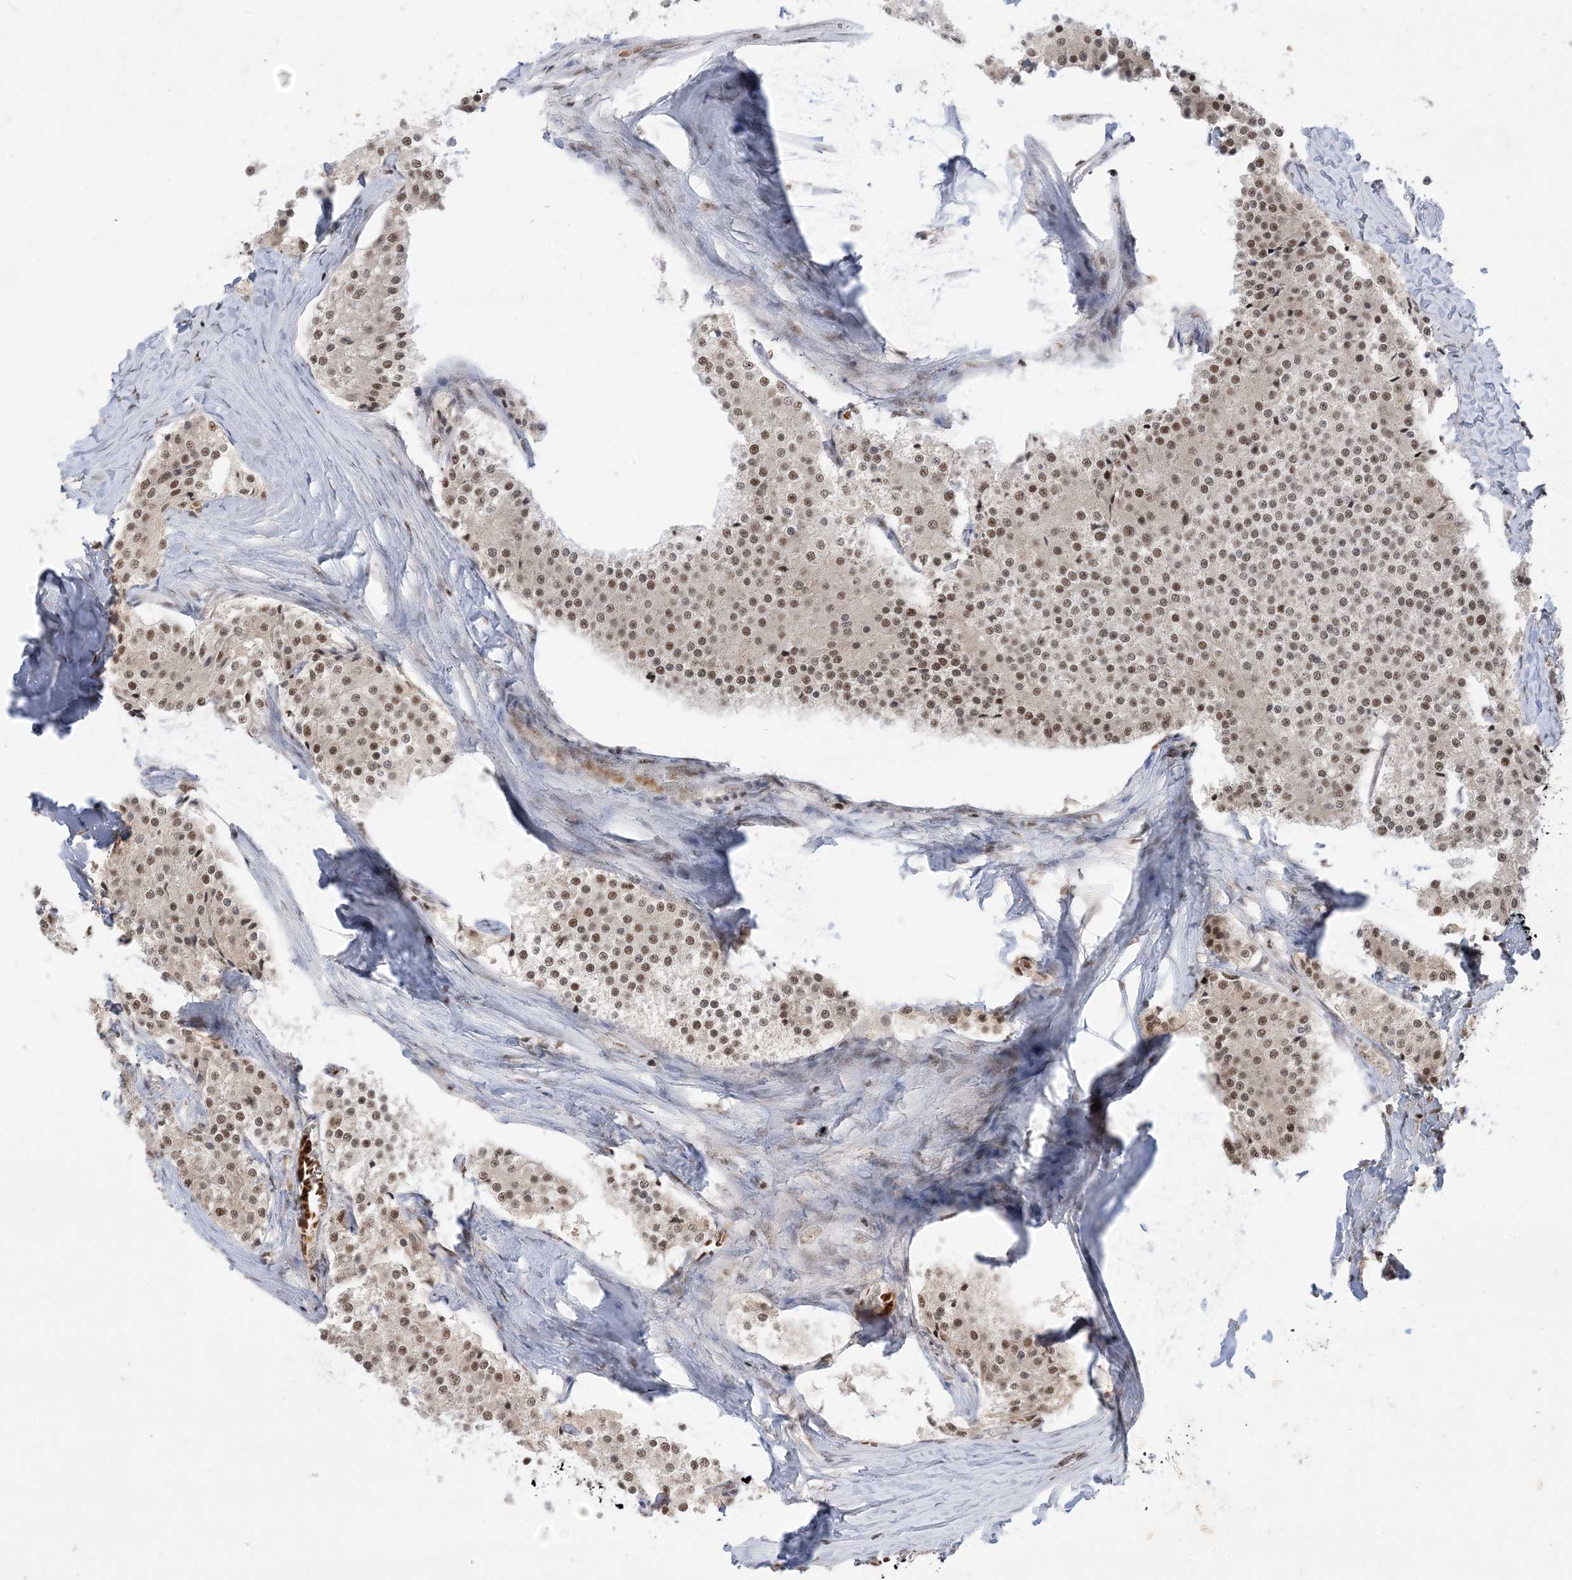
{"staining": {"intensity": "moderate", "quantity": ">75%", "location": "nuclear"}, "tissue": "carcinoid", "cell_type": "Tumor cells", "image_type": "cancer", "snomed": [{"axis": "morphology", "description": "Carcinoid, malignant, NOS"}, {"axis": "topography", "description": "Colon"}], "caption": "DAB (3,3'-diaminobenzidine) immunohistochemical staining of human carcinoid (malignant) exhibits moderate nuclear protein staining in approximately >75% of tumor cells.", "gene": "PPIL2", "patient": {"sex": "female", "age": 52}}